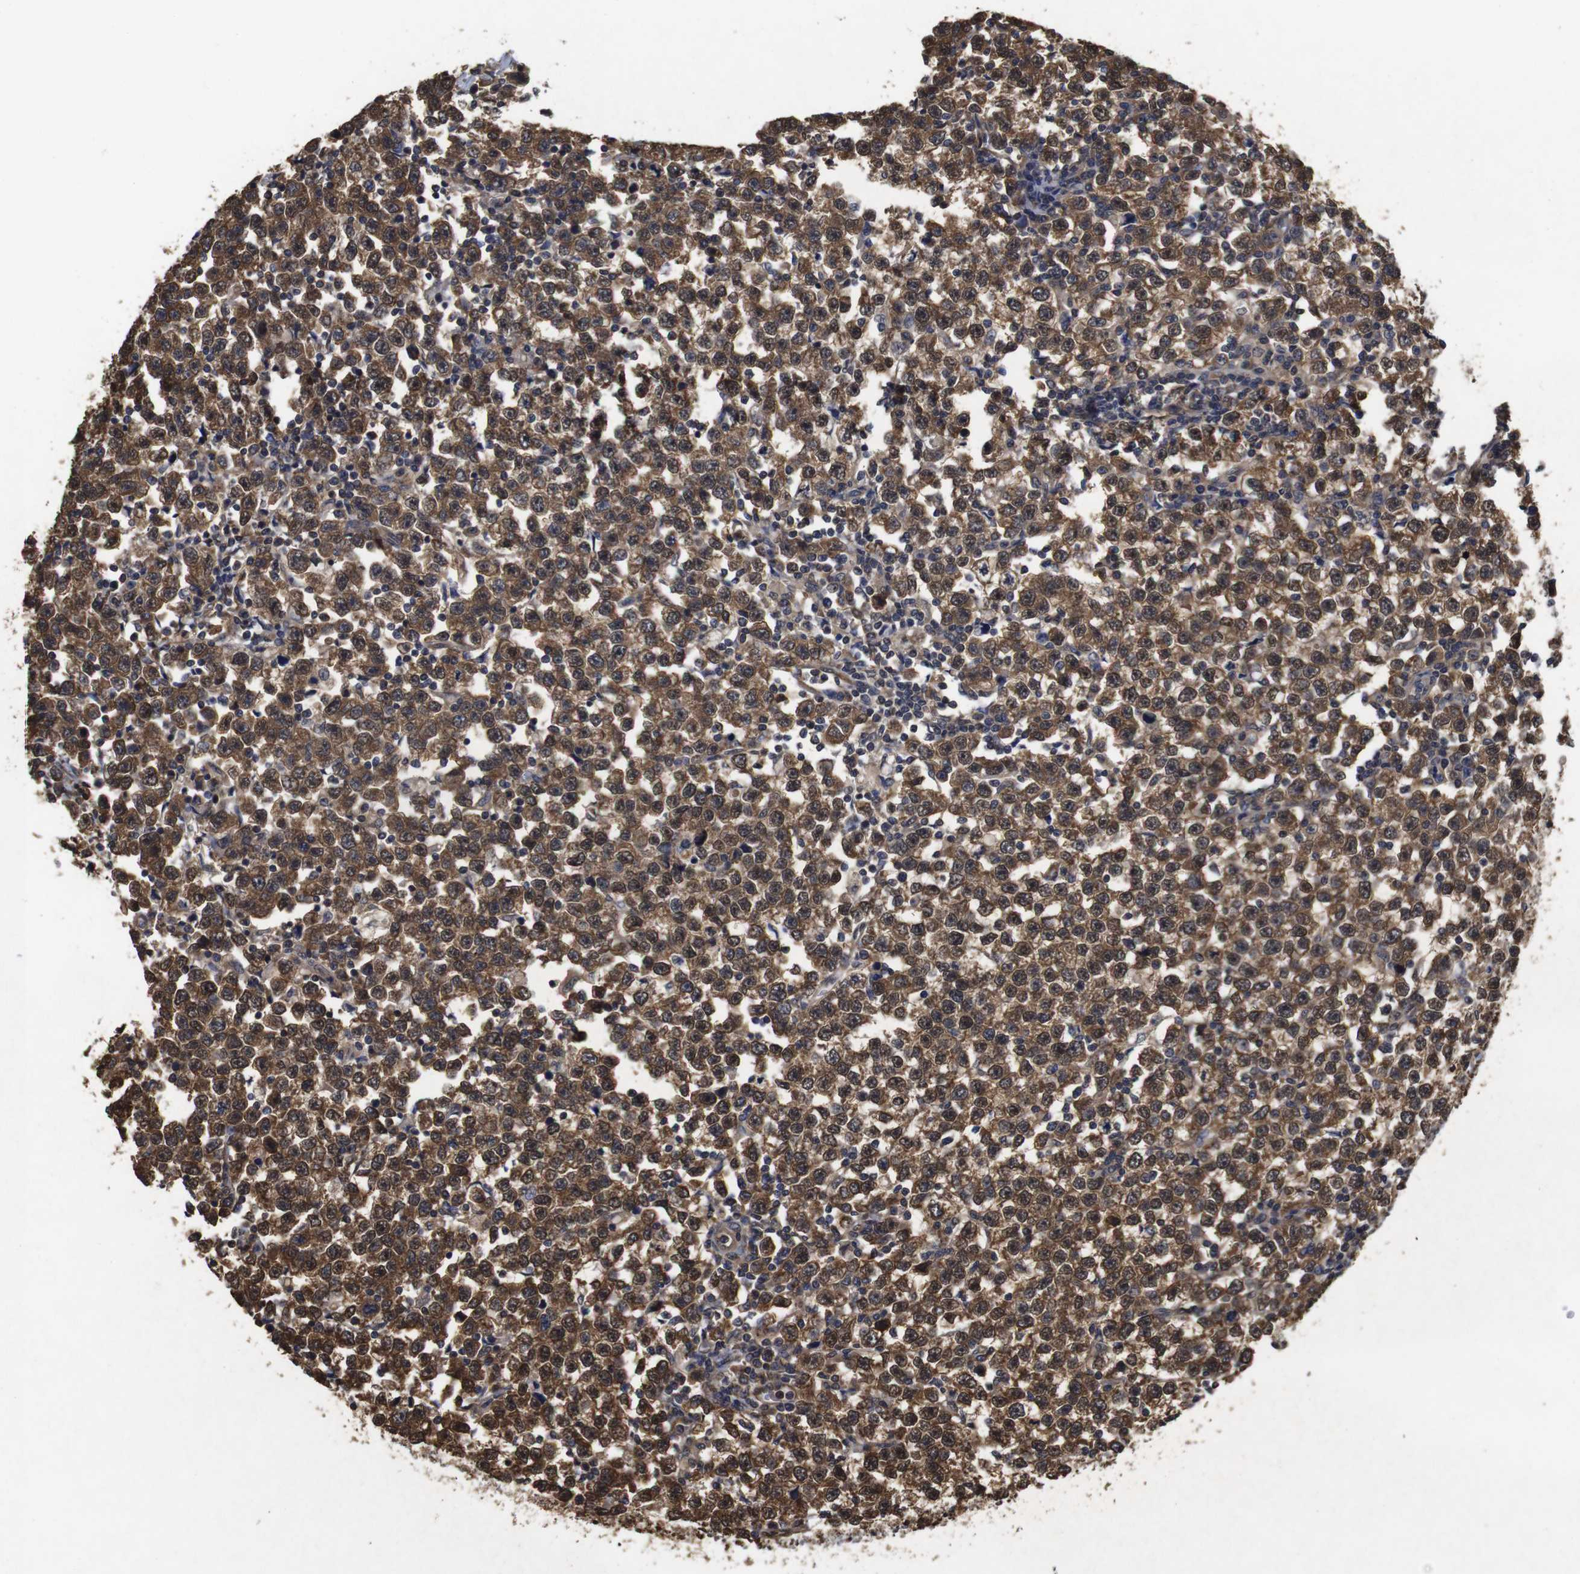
{"staining": {"intensity": "moderate", "quantity": ">75%", "location": "cytoplasmic/membranous,nuclear"}, "tissue": "testis cancer", "cell_type": "Tumor cells", "image_type": "cancer", "snomed": [{"axis": "morphology", "description": "Seminoma, NOS"}, {"axis": "topography", "description": "Testis"}], "caption": "An image showing moderate cytoplasmic/membranous and nuclear expression in about >75% of tumor cells in testis cancer, as visualized by brown immunohistochemical staining.", "gene": "SUMO3", "patient": {"sex": "male", "age": 43}}